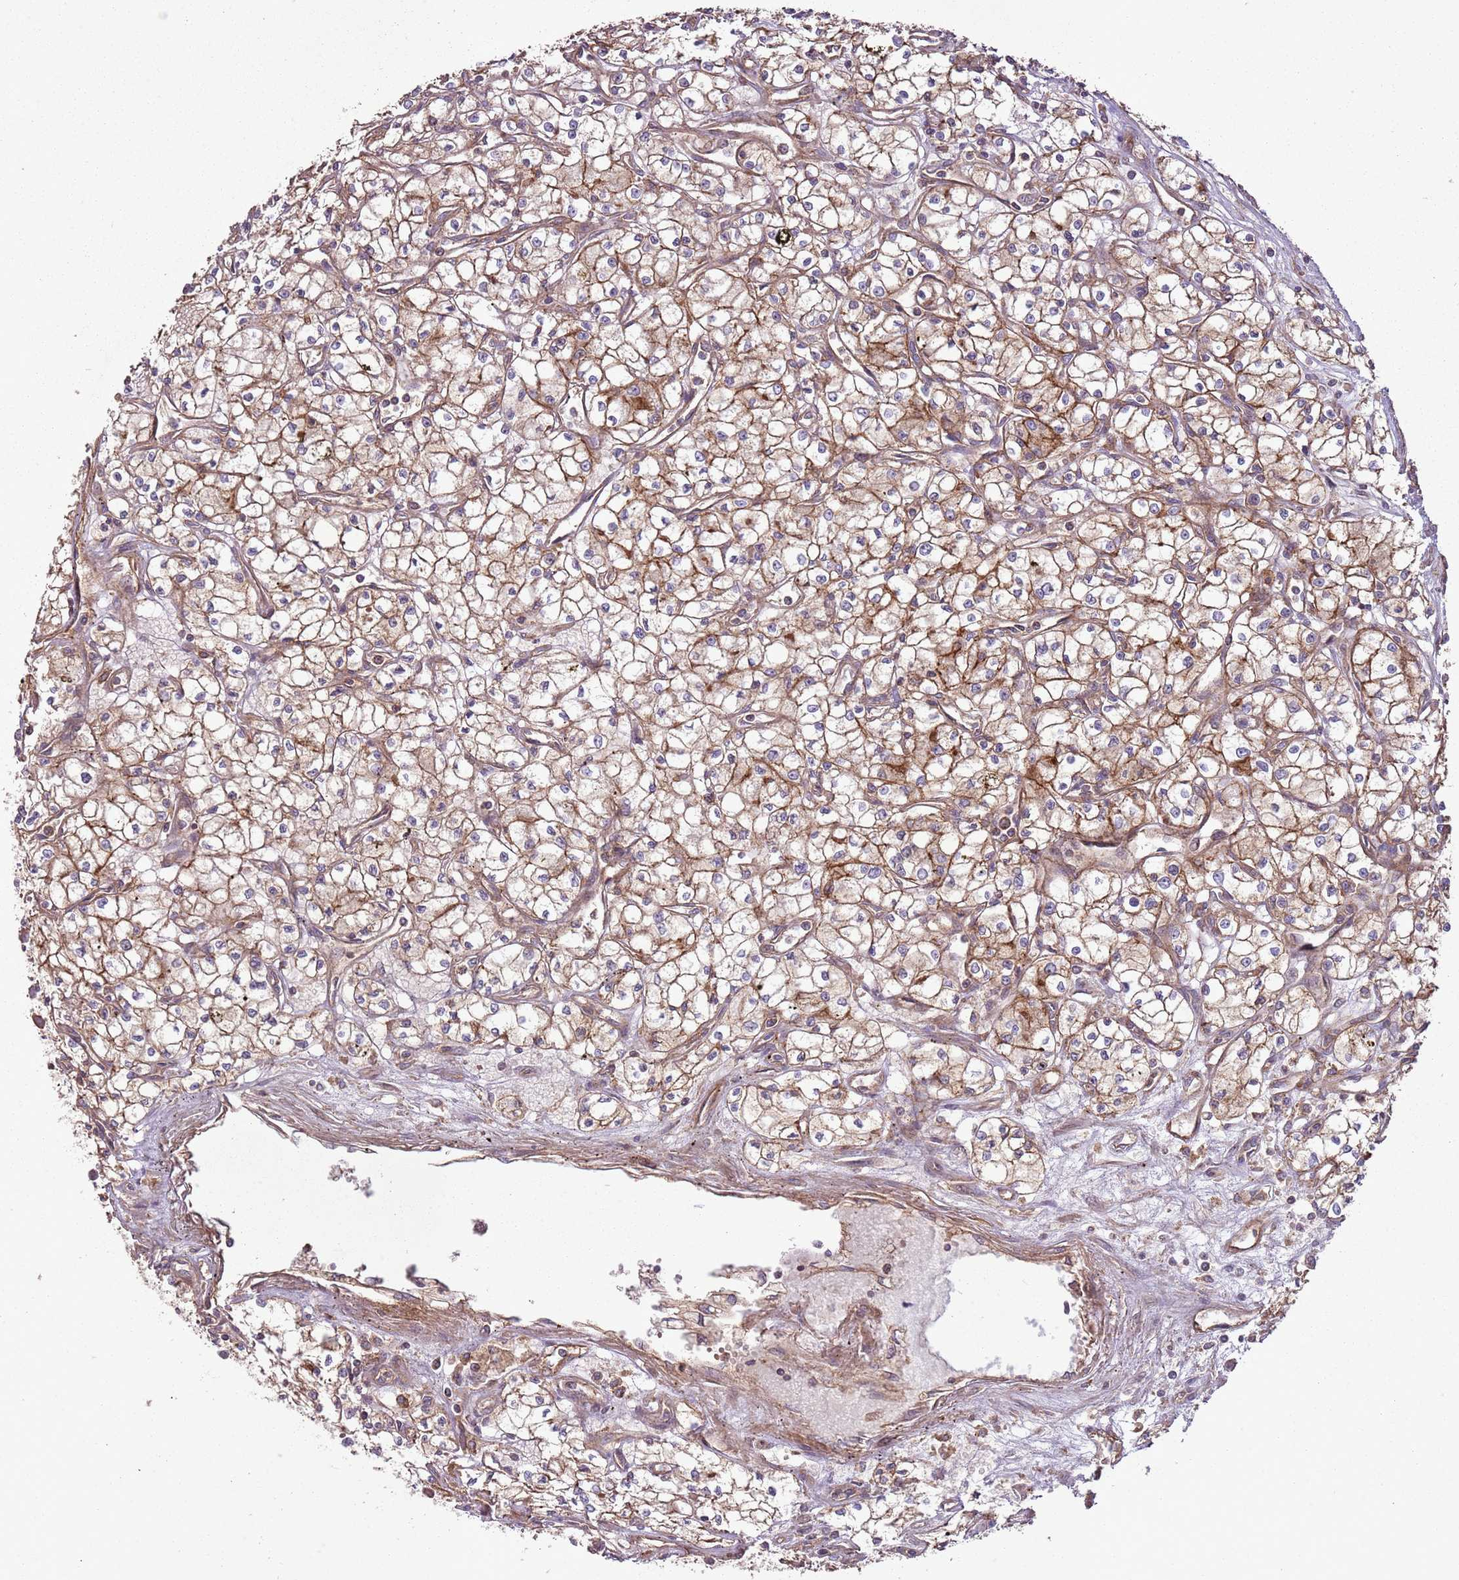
{"staining": {"intensity": "moderate", "quantity": ">75%", "location": "cytoplasmic/membranous"}, "tissue": "renal cancer", "cell_type": "Tumor cells", "image_type": "cancer", "snomed": [{"axis": "morphology", "description": "Adenocarcinoma, NOS"}, {"axis": "topography", "description": "Kidney"}], "caption": "Renal adenocarcinoma stained with a protein marker displays moderate staining in tumor cells.", "gene": "ANKRD24", "patient": {"sex": "male", "age": 59}}